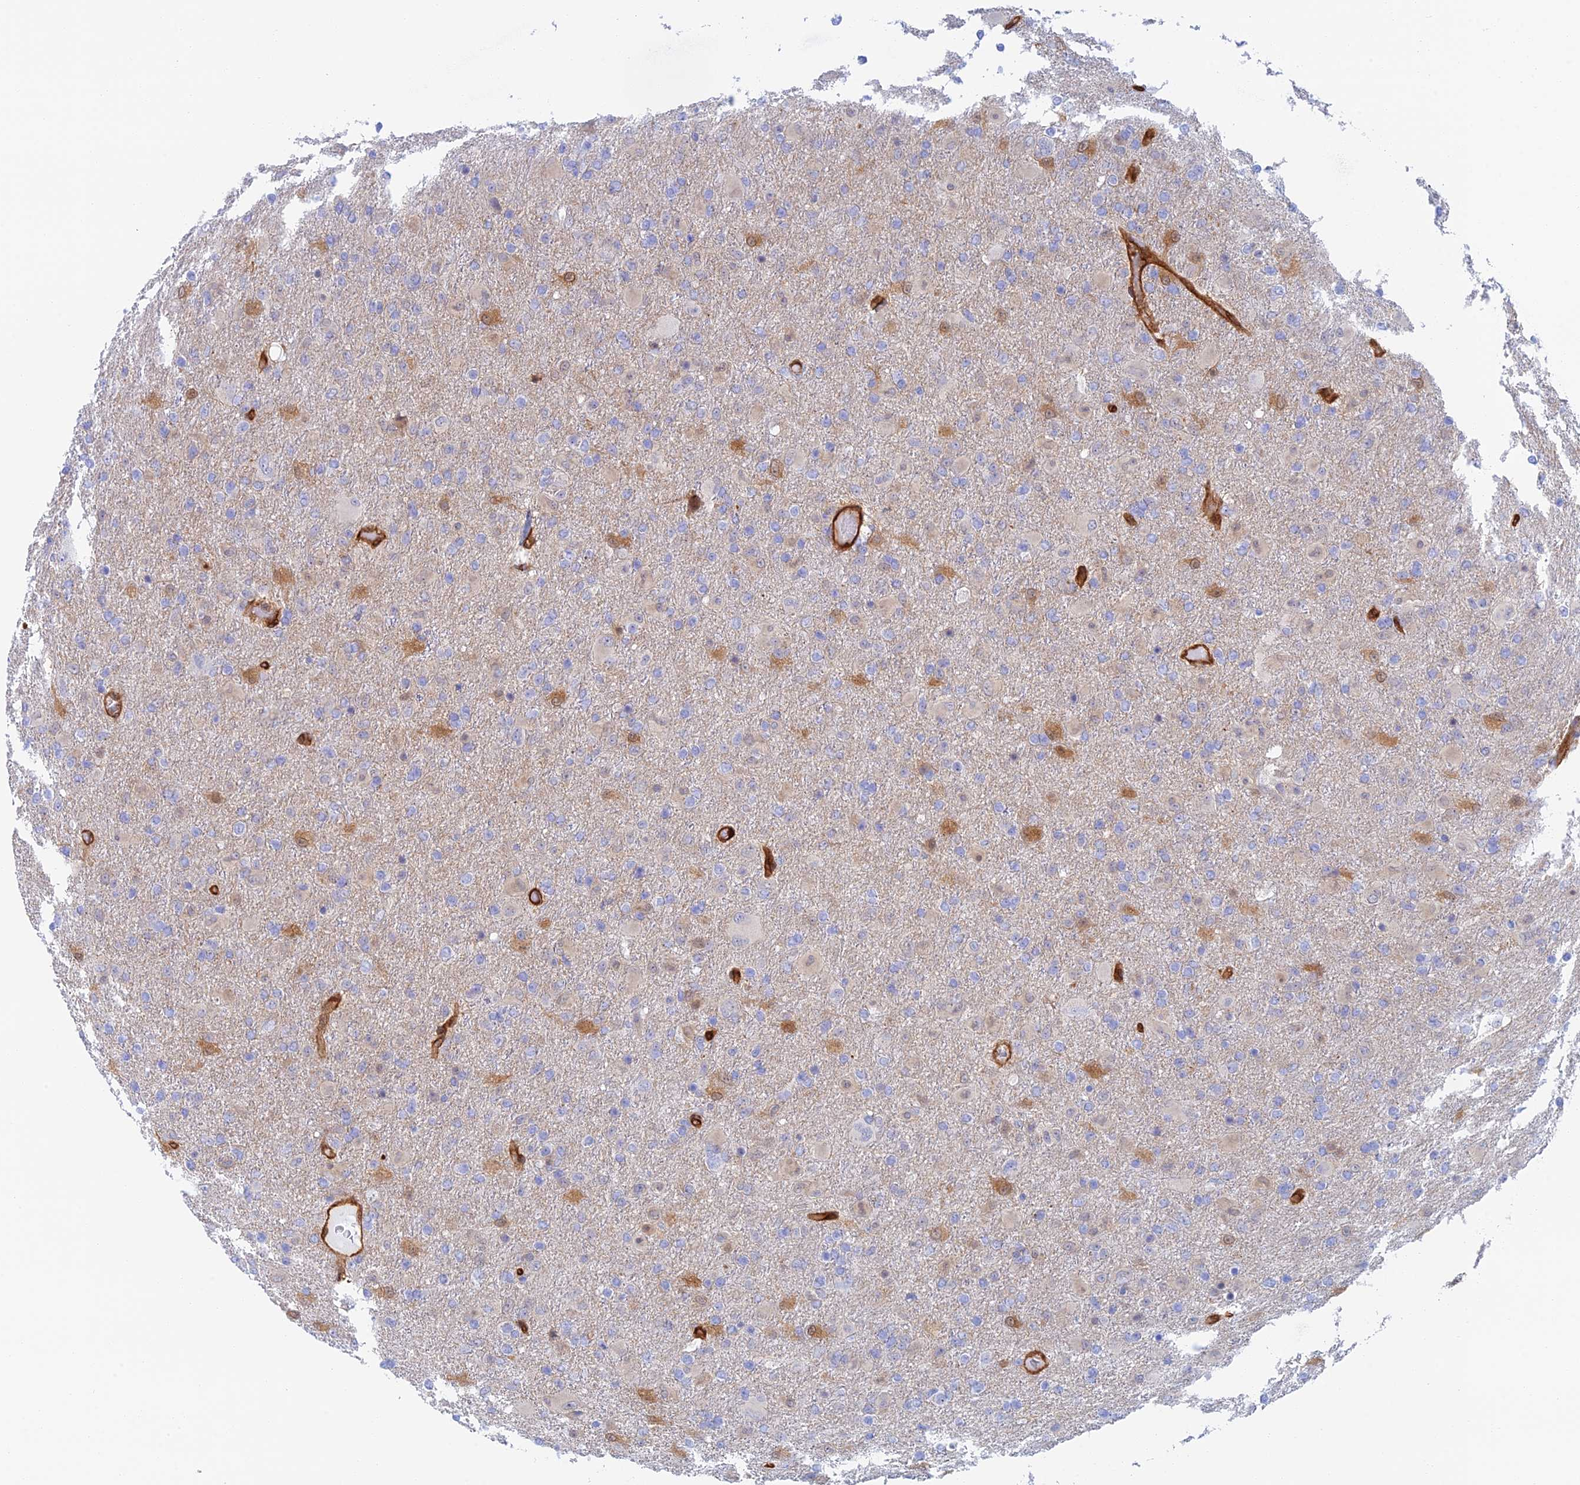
{"staining": {"intensity": "negative", "quantity": "none", "location": "none"}, "tissue": "glioma", "cell_type": "Tumor cells", "image_type": "cancer", "snomed": [{"axis": "morphology", "description": "Glioma, malignant, Low grade"}, {"axis": "topography", "description": "Brain"}], "caption": "Human glioma stained for a protein using immunohistochemistry (IHC) demonstrates no staining in tumor cells.", "gene": "CRIP2", "patient": {"sex": "male", "age": 65}}